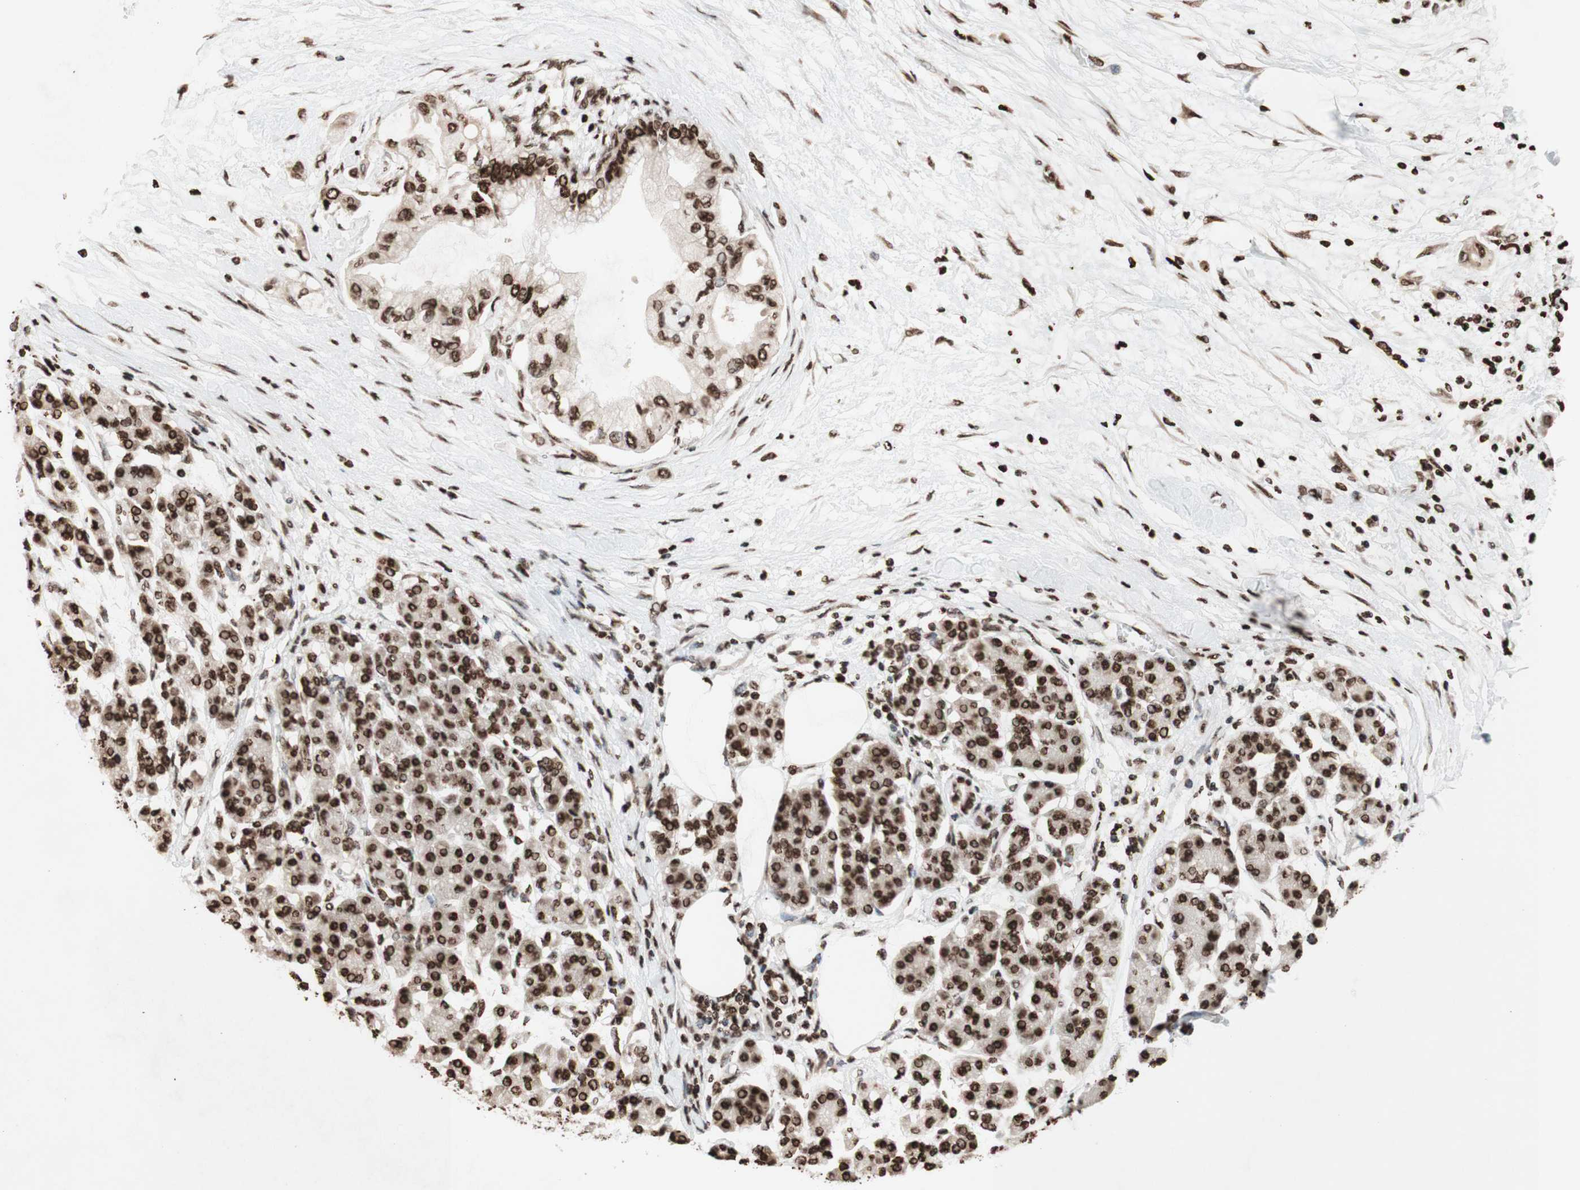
{"staining": {"intensity": "moderate", "quantity": ">75%", "location": "nuclear"}, "tissue": "pancreatic cancer", "cell_type": "Tumor cells", "image_type": "cancer", "snomed": [{"axis": "morphology", "description": "Adenocarcinoma, NOS"}, {"axis": "morphology", "description": "Adenocarcinoma, metastatic, NOS"}, {"axis": "topography", "description": "Lymph node"}, {"axis": "topography", "description": "Pancreas"}, {"axis": "topography", "description": "Duodenum"}], "caption": "Immunohistochemical staining of pancreatic cancer displays moderate nuclear protein staining in approximately >75% of tumor cells. The staining is performed using DAB (3,3'-diaminobenzidine) brown chromogen to label protein expression. The nuclei are counter-stained blue using hematoxylin.", "gene": "NCOA3", "patient": {"sex": "female", "age": 64}}